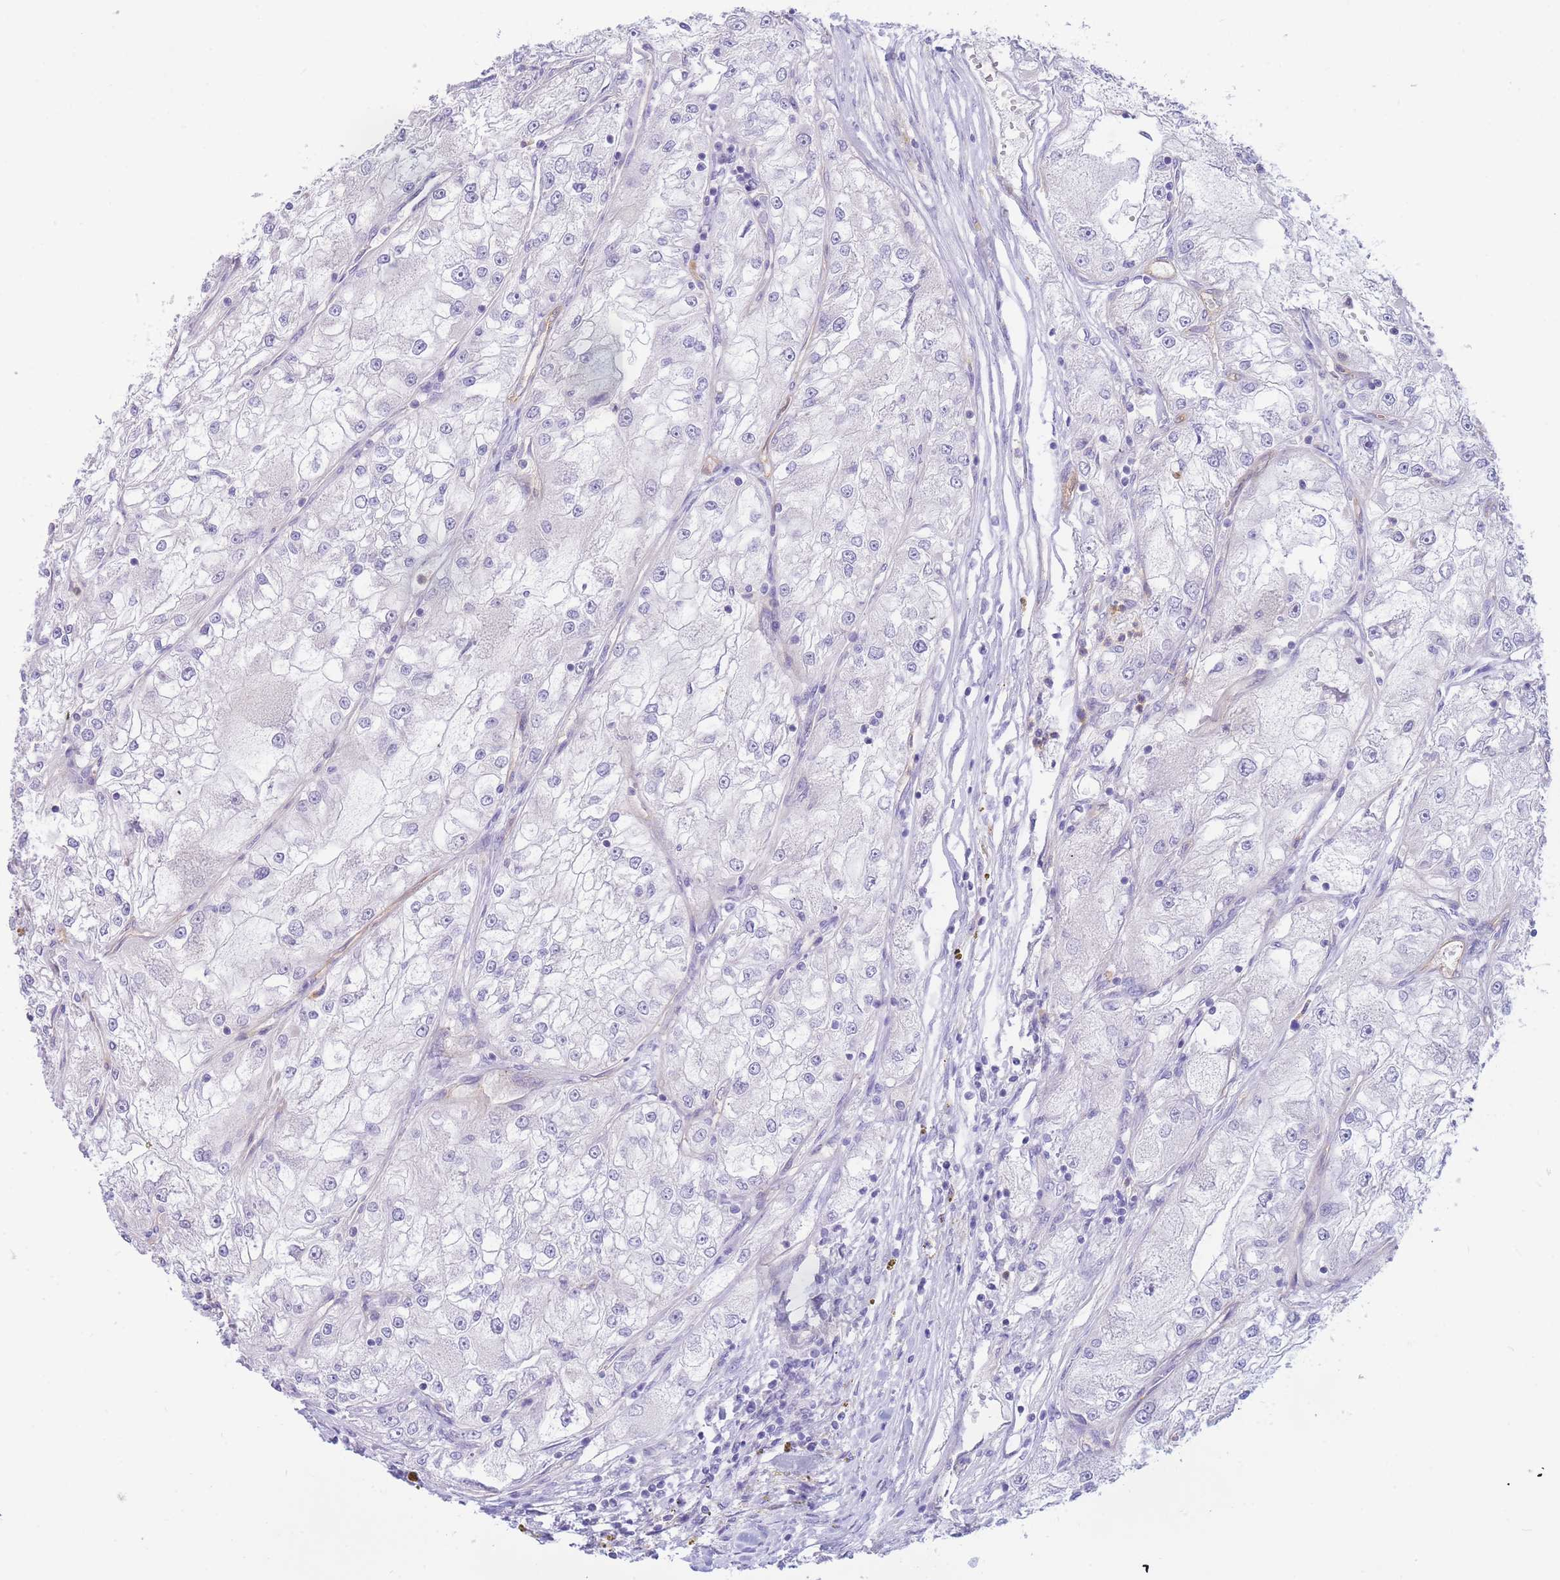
{"staining": {"intensity": "negative", "quantity": "none", "location": "none"}, "tissue": "renal cancer", "cell_type": "Tumor cells", "image_type": "cancer", "snomed": [{"axis": "morphology", "description": "Adenocarcinoma, NOS"}, {"axis": "topography", "description": "Kidney"}], "caption": "This histopathology image is of renal cancer stained with IHC to label a protein in brown with the nuclei are counter-stained blue. There is no positivity in tumor cells.", "gene": "SULT1A1", "patient": {"sex": "female", "age": 72}}